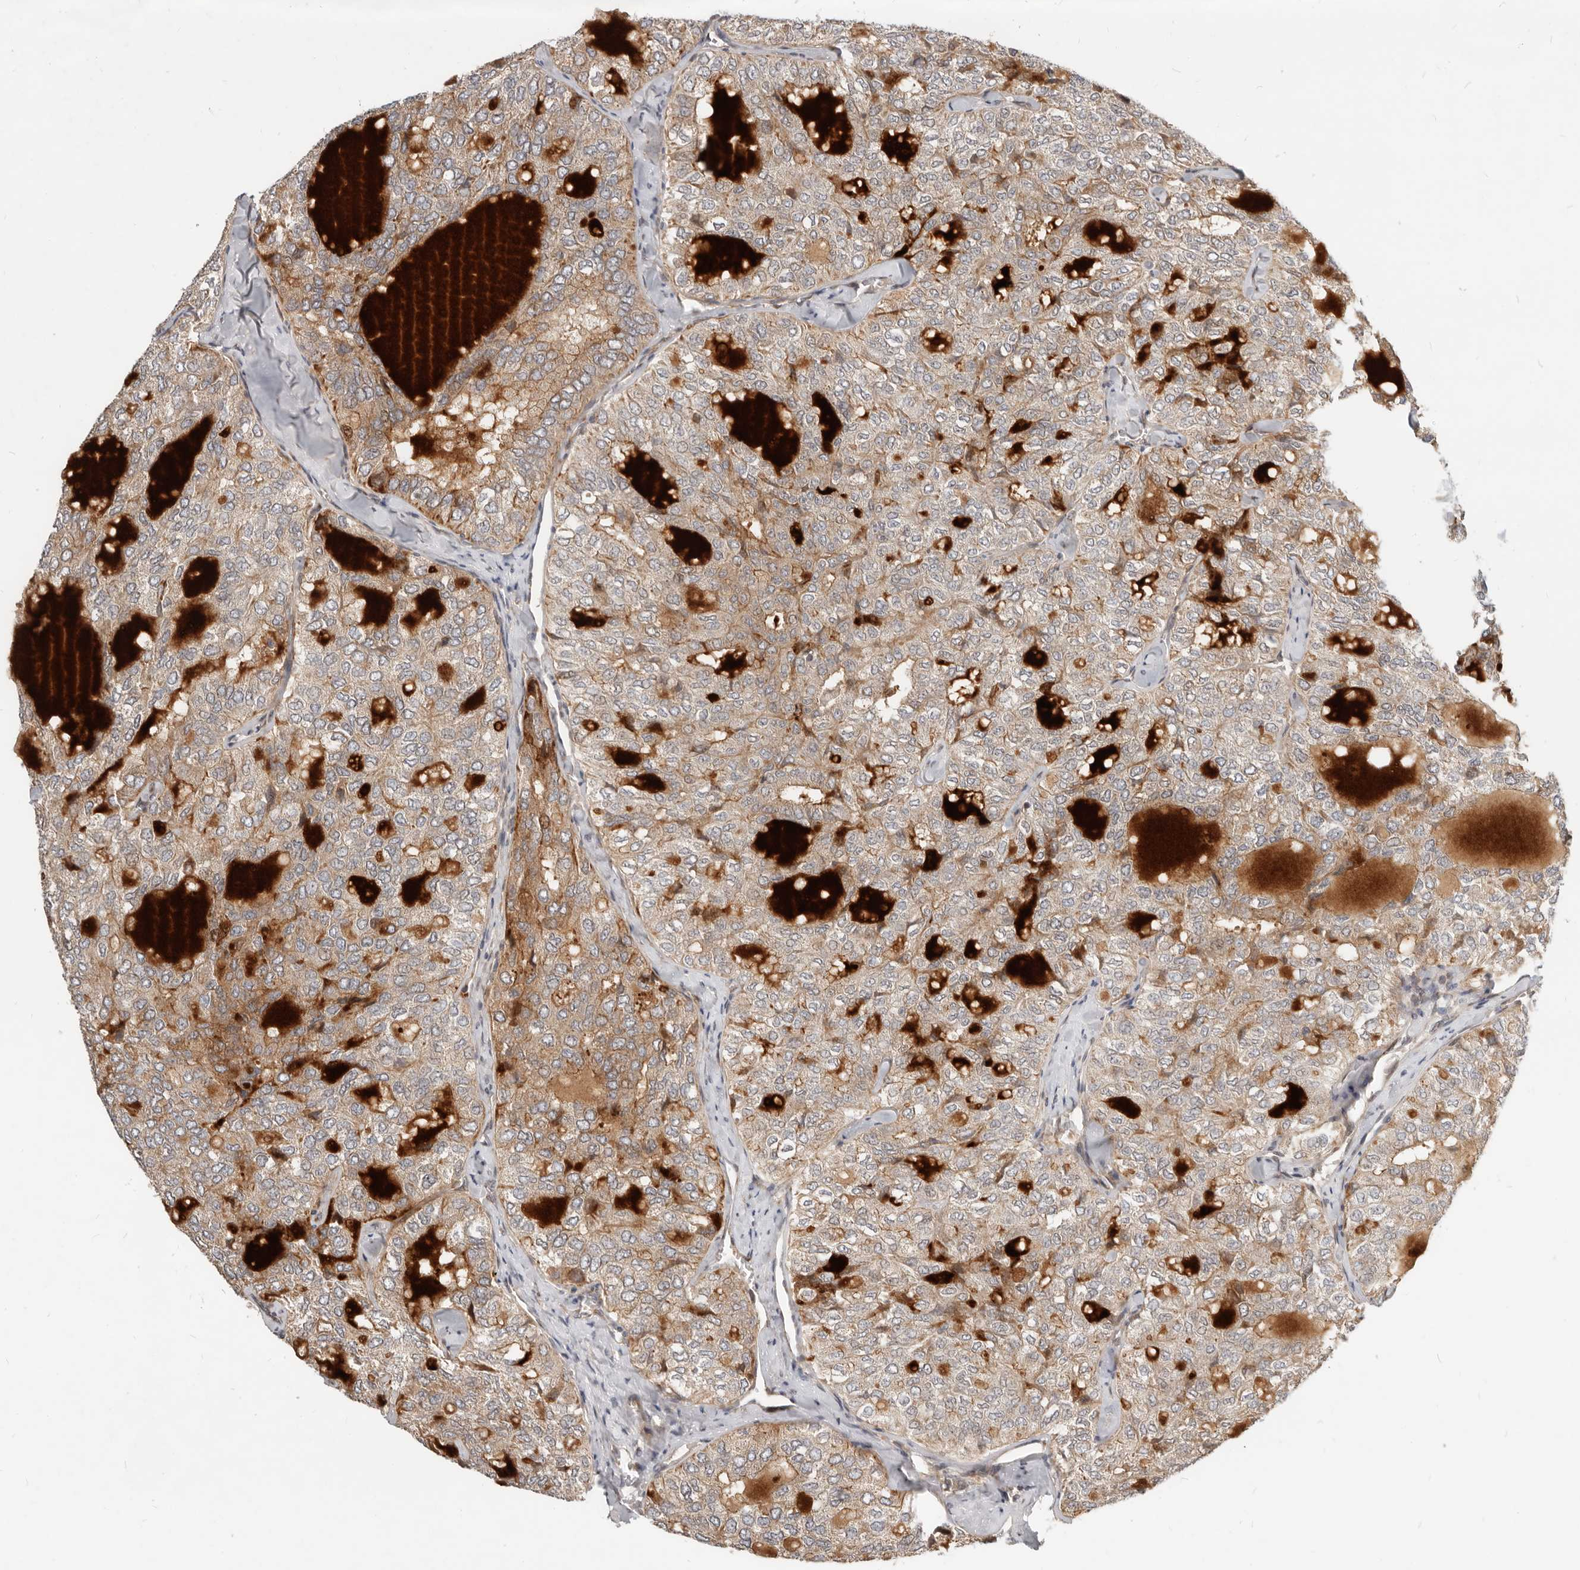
{"staining": {"intensity": "moderate", "quantity": "25%-75%", "location": "cytoplasmic/membranous"}, "tissue": "thyroid cancer", "cell_type": "Tumor cells", "image_type": "cancer", "snomed": [{"axis": "morphology", "description": "Follicular adenoma carcinoma, NOS"}, {"axis": "topography", "description": "Thyroid gland"}], "caption": "The image reveals staining of thyroid cancer (follicular adenoma carcinoma), revealing moderate cytoplasmic/membranous protein expression (brown color) within tumor cells. Nuclei are stained in blue.", "gene": "NPY4R", "patient": {"sex": "male", "age": 75}}